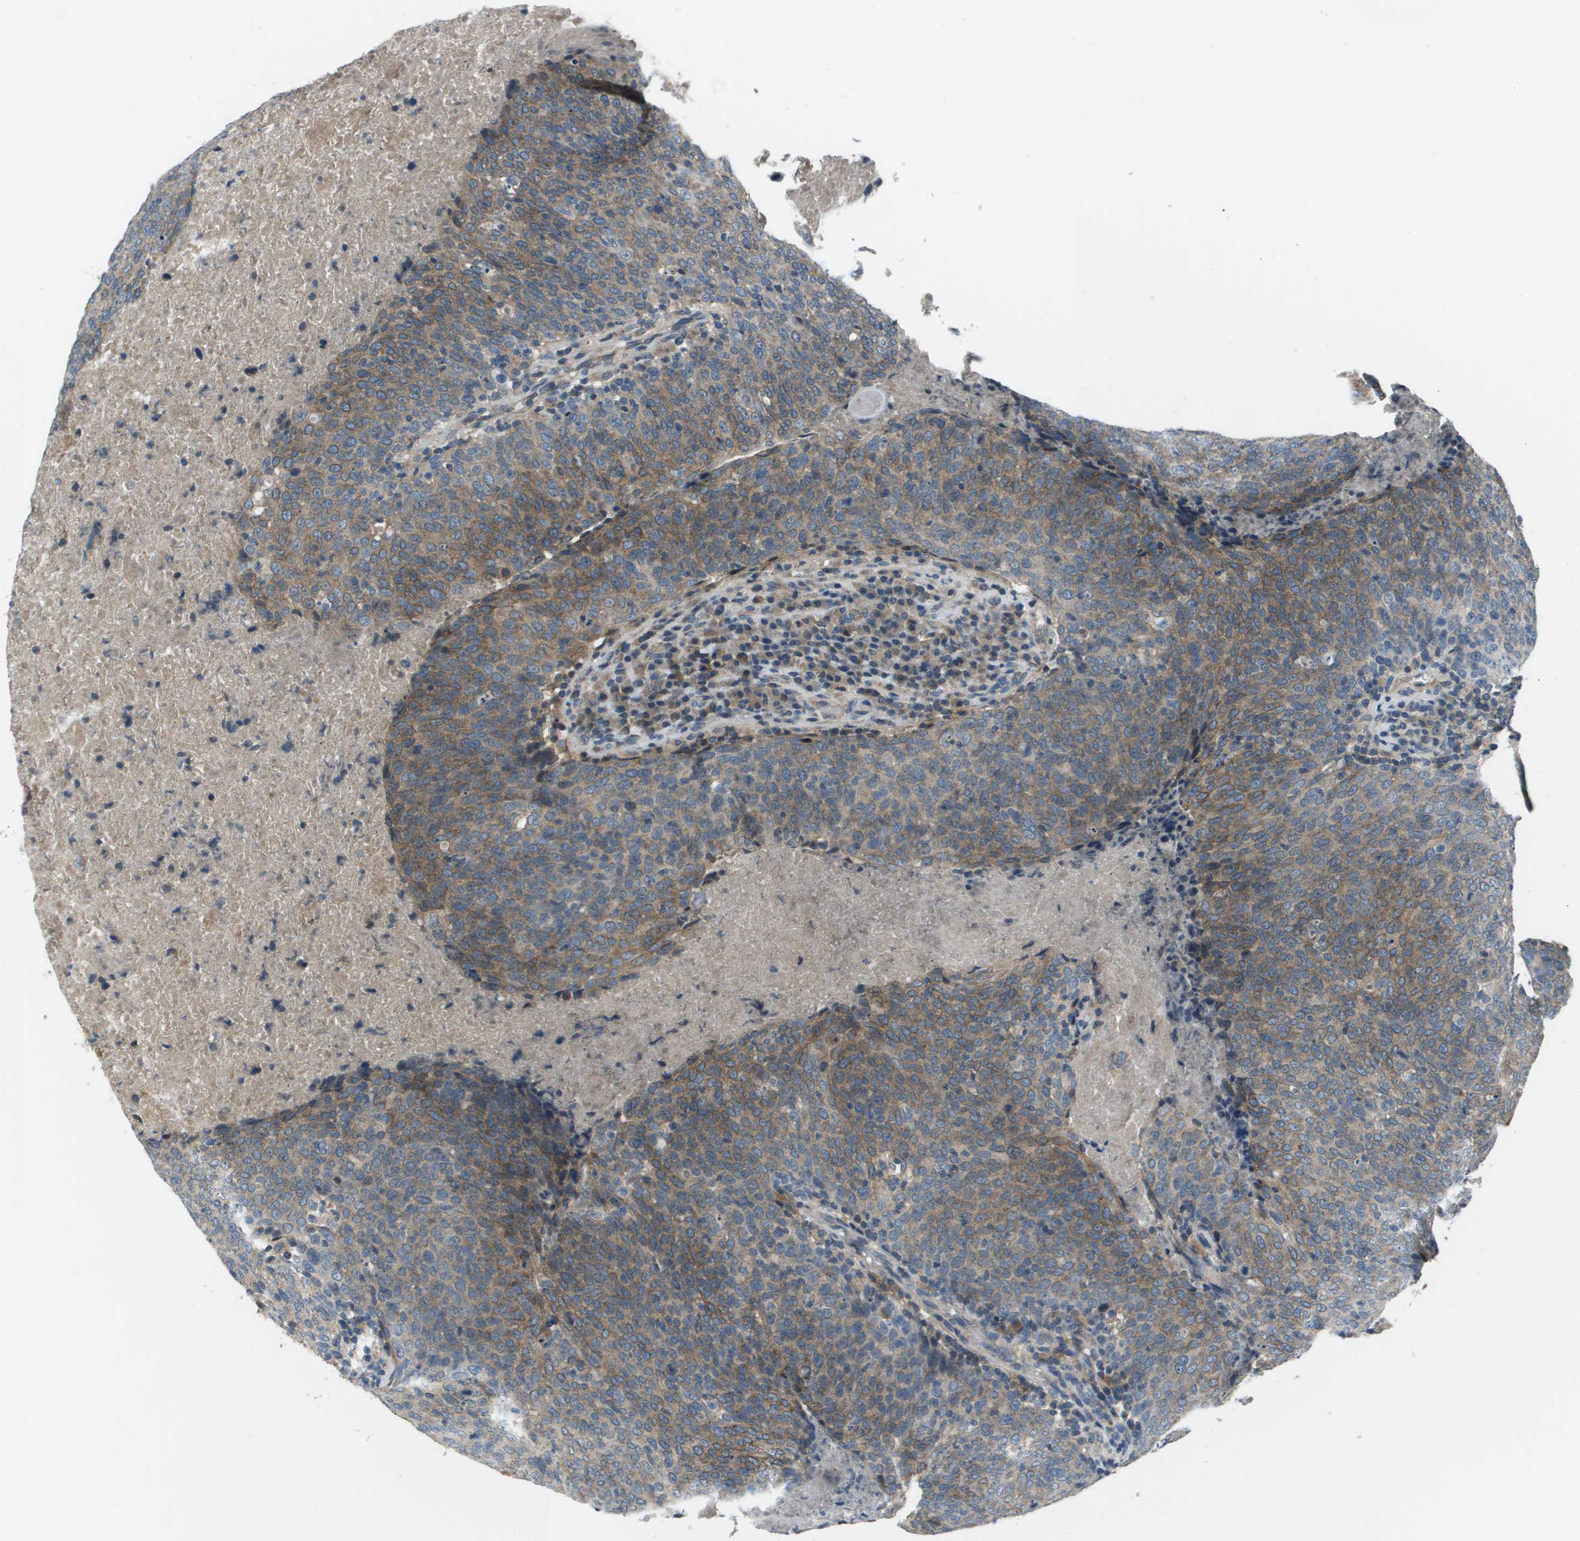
{"staining": {"intensity": "moderate", "quantity": "25%-75%", "location": "cytoplasmic/membranous"}, "tissue": "head and neck cancer", "cell_type": "Tumor cells", "image_type": "cancer", "snomed": [{"axis": "morphology", "description": "Squamous cell carcinoma, NOS"}, {"axis": "morphology", "description": "Squamous cell carcinoma, metastatic, NOS"}, {"axis": "topography", "description": "Lymph node"}, {"axis": "topography", "description": "Head-Neck"}], "caption": "Tumor cells show medium levels of moderate cytoplasmic/membranous positivity in about 25%-75% of cells in human head and neck cancer.", "gene": "PCOLCE", "patient": {"sex": "male", "age": 62}}